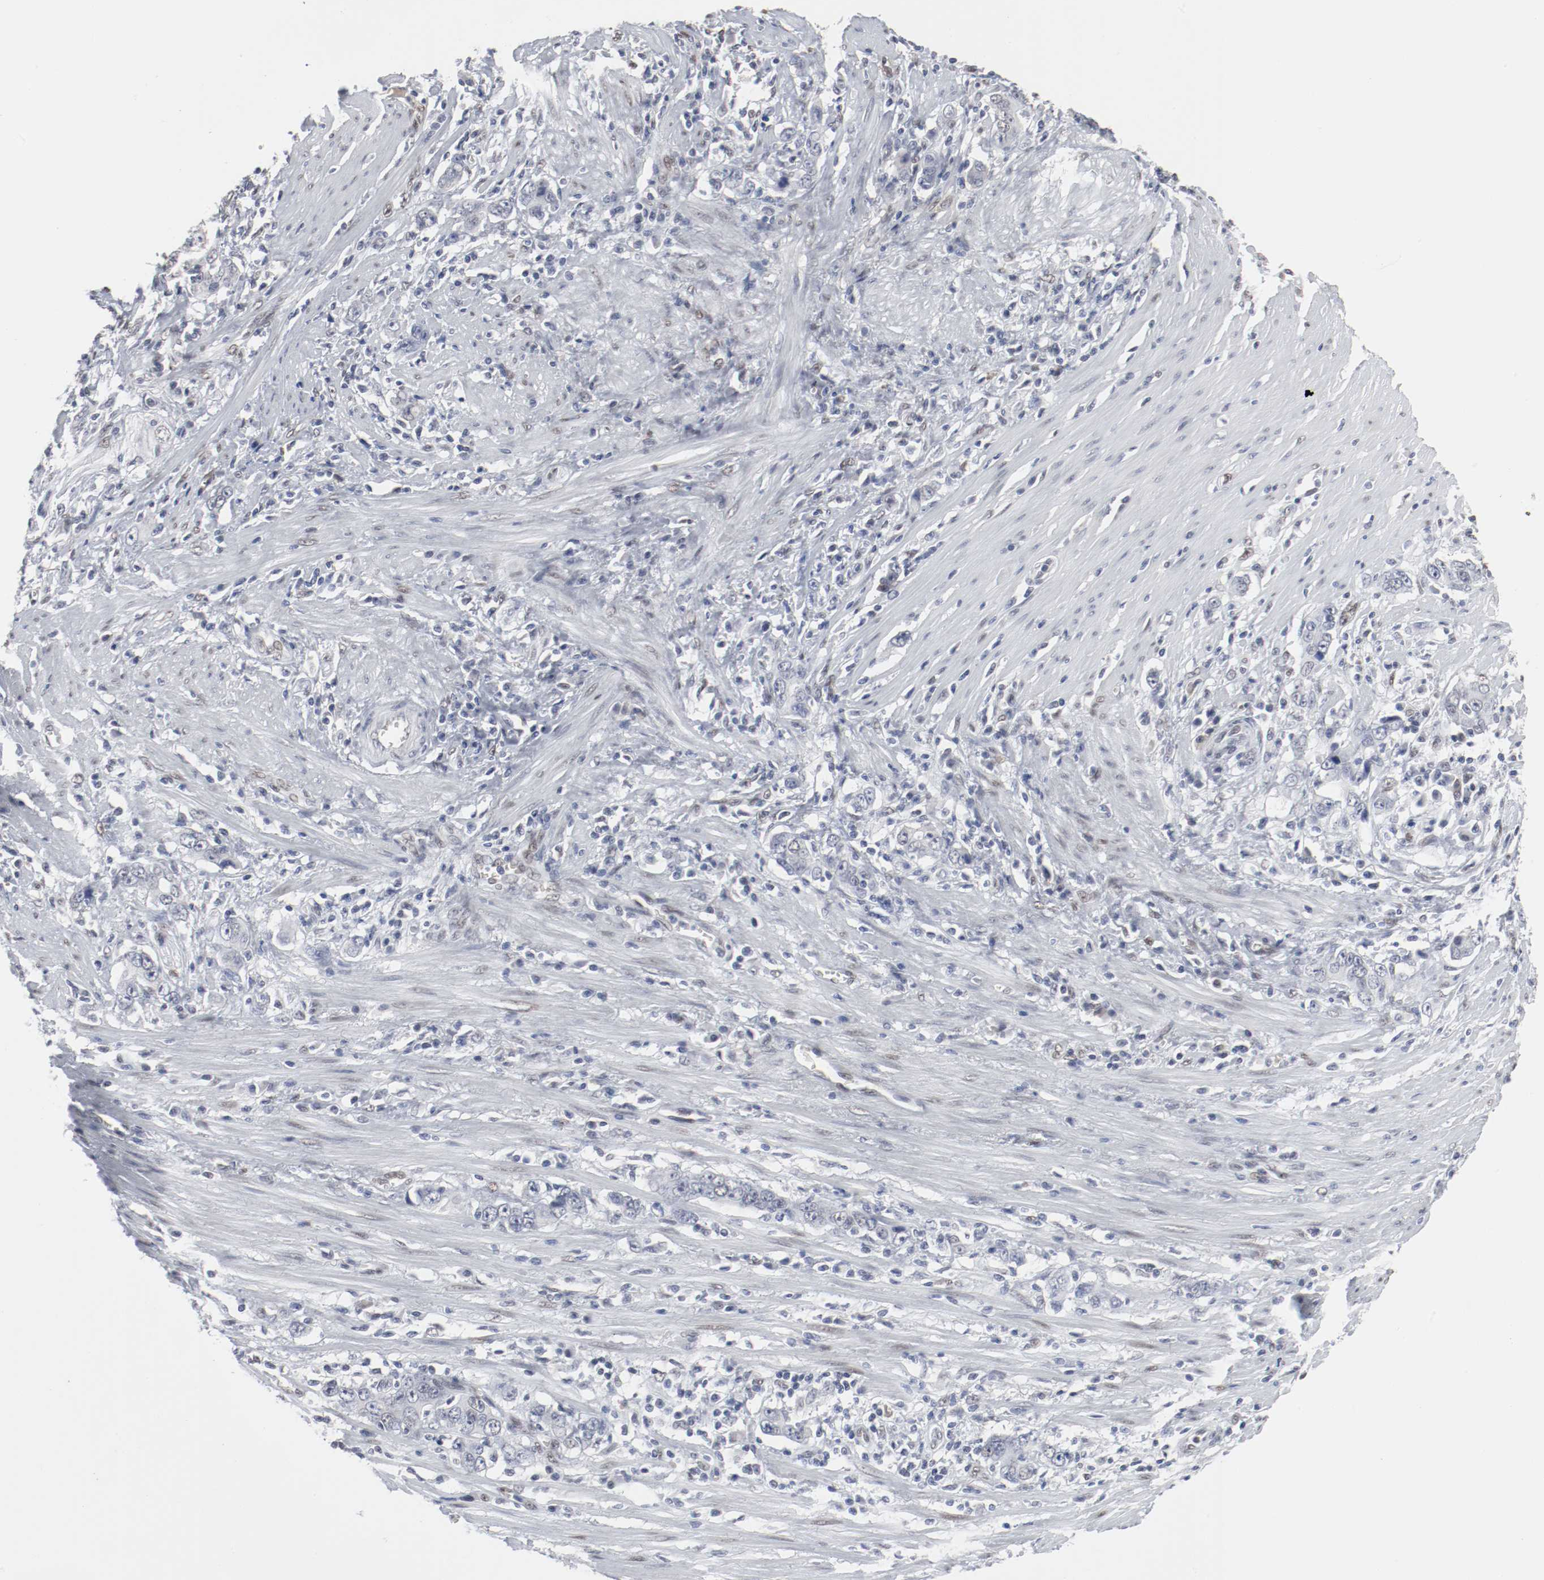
{"staining": {"intensity": "negative", "quantity": "none", "location": "none"}, "tissue": "stomach cancer", "cell_type": "Tumor cells", "image_type": "cancer", "snomed": [{"axis": "morphology", "description": "Adenocarcinoma, NOS"}, {"axis": "topography", "description": "Stomach, lower"}], "caption": "There is no significant positivity in tumor cells of stomach cancer.", "gene": "ATF7", "patient": {"sex": "female", "age": 72}}